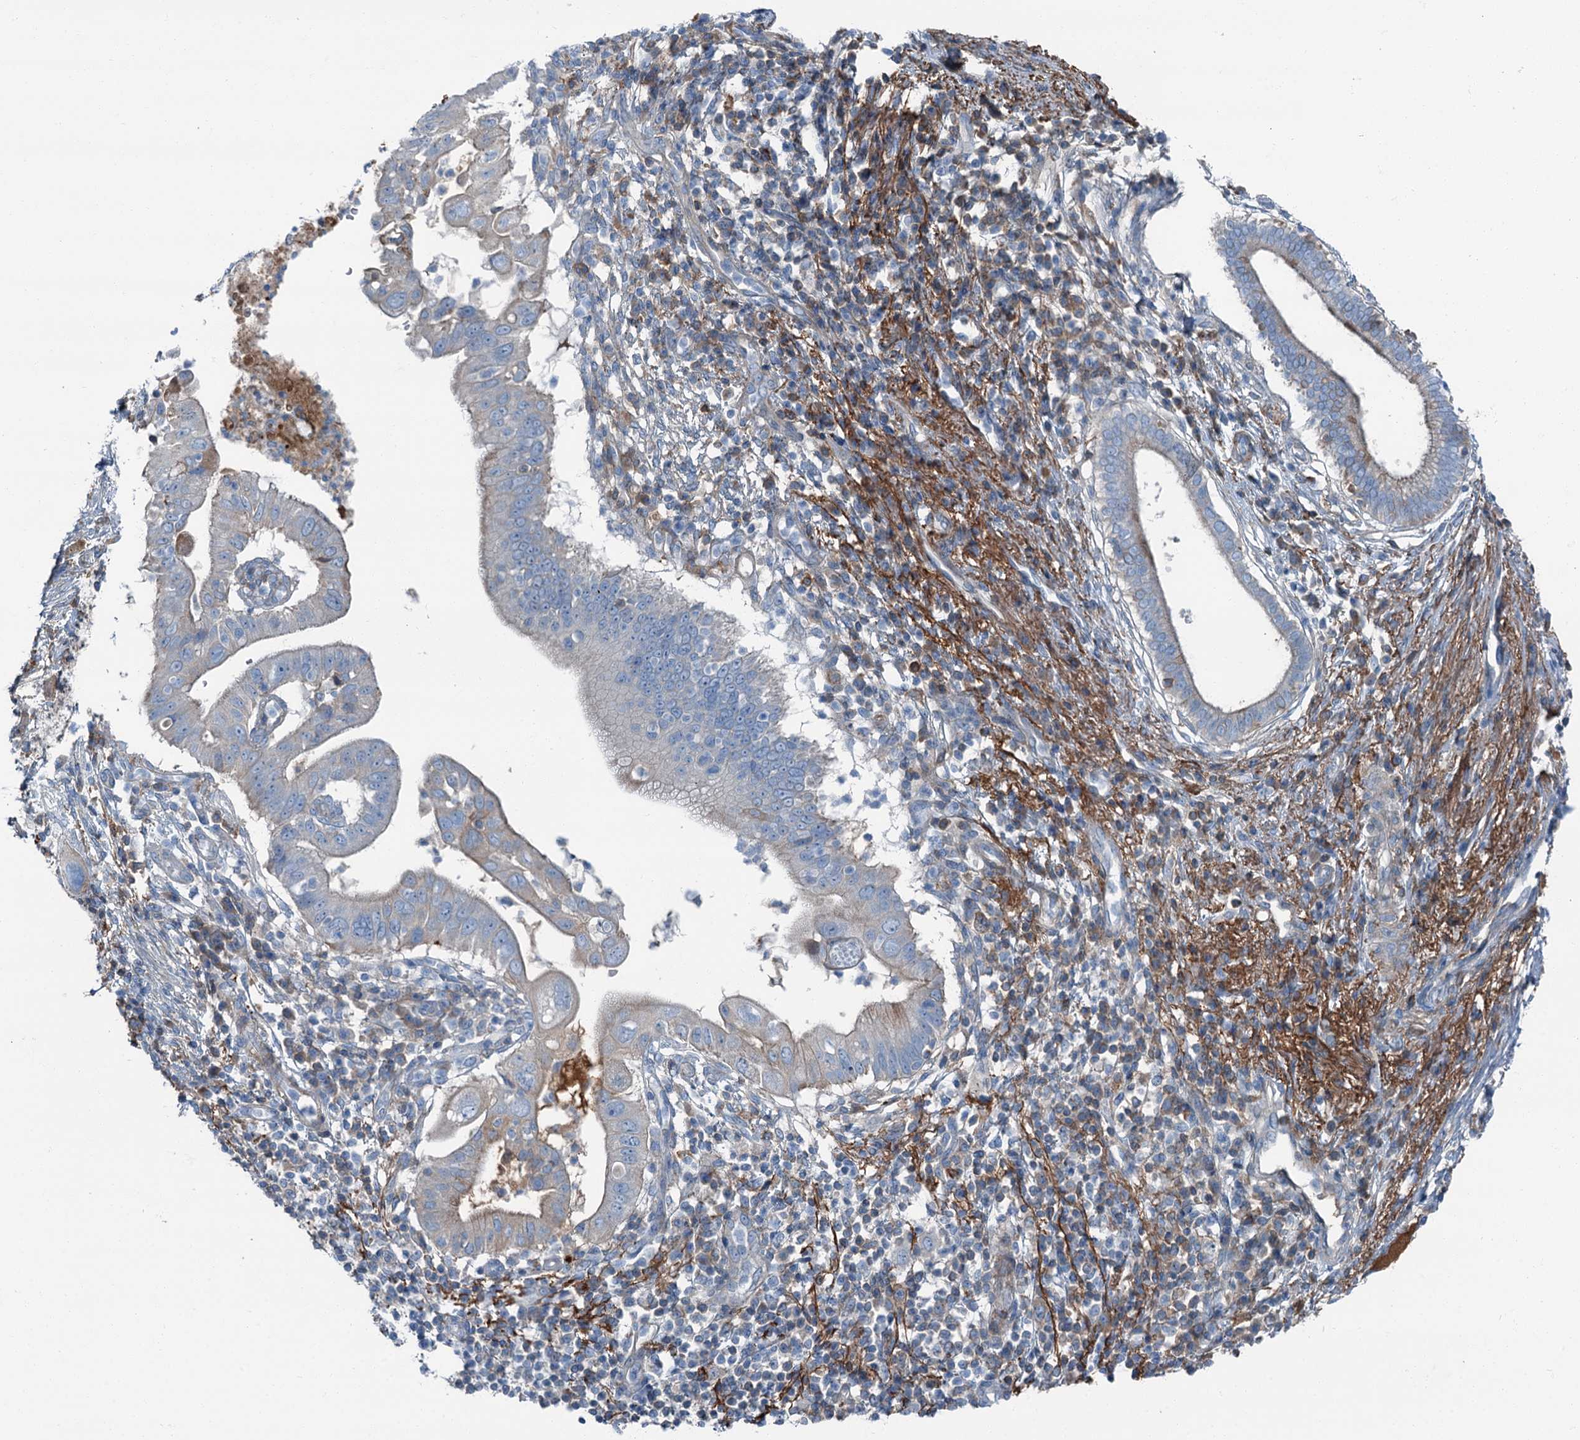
{"staining": {"intensity": "moderate", "quantity": "<25%", "location": "cytoplasmic/membranous"}, "tissue": "pancreatic cancer", "cell_type": "Tumor cells", "image_type": "cancer", "snomed": [{"axis": "morphology", "description": "Adenocarcinoma, NOS"}, {"axis": "topography", "description": "Pancreas"}], "caption": "The immunohistochemical stain shows moderate cytoplasmic/membranous staining in tumor cells of pancreatic cancer (adenocarcinoma) tissue. (DAB IHC, brown staining for protein, blue staining for nuclei).", "gene": "AXL", "patient": {"sex": "male", "age": 68}}